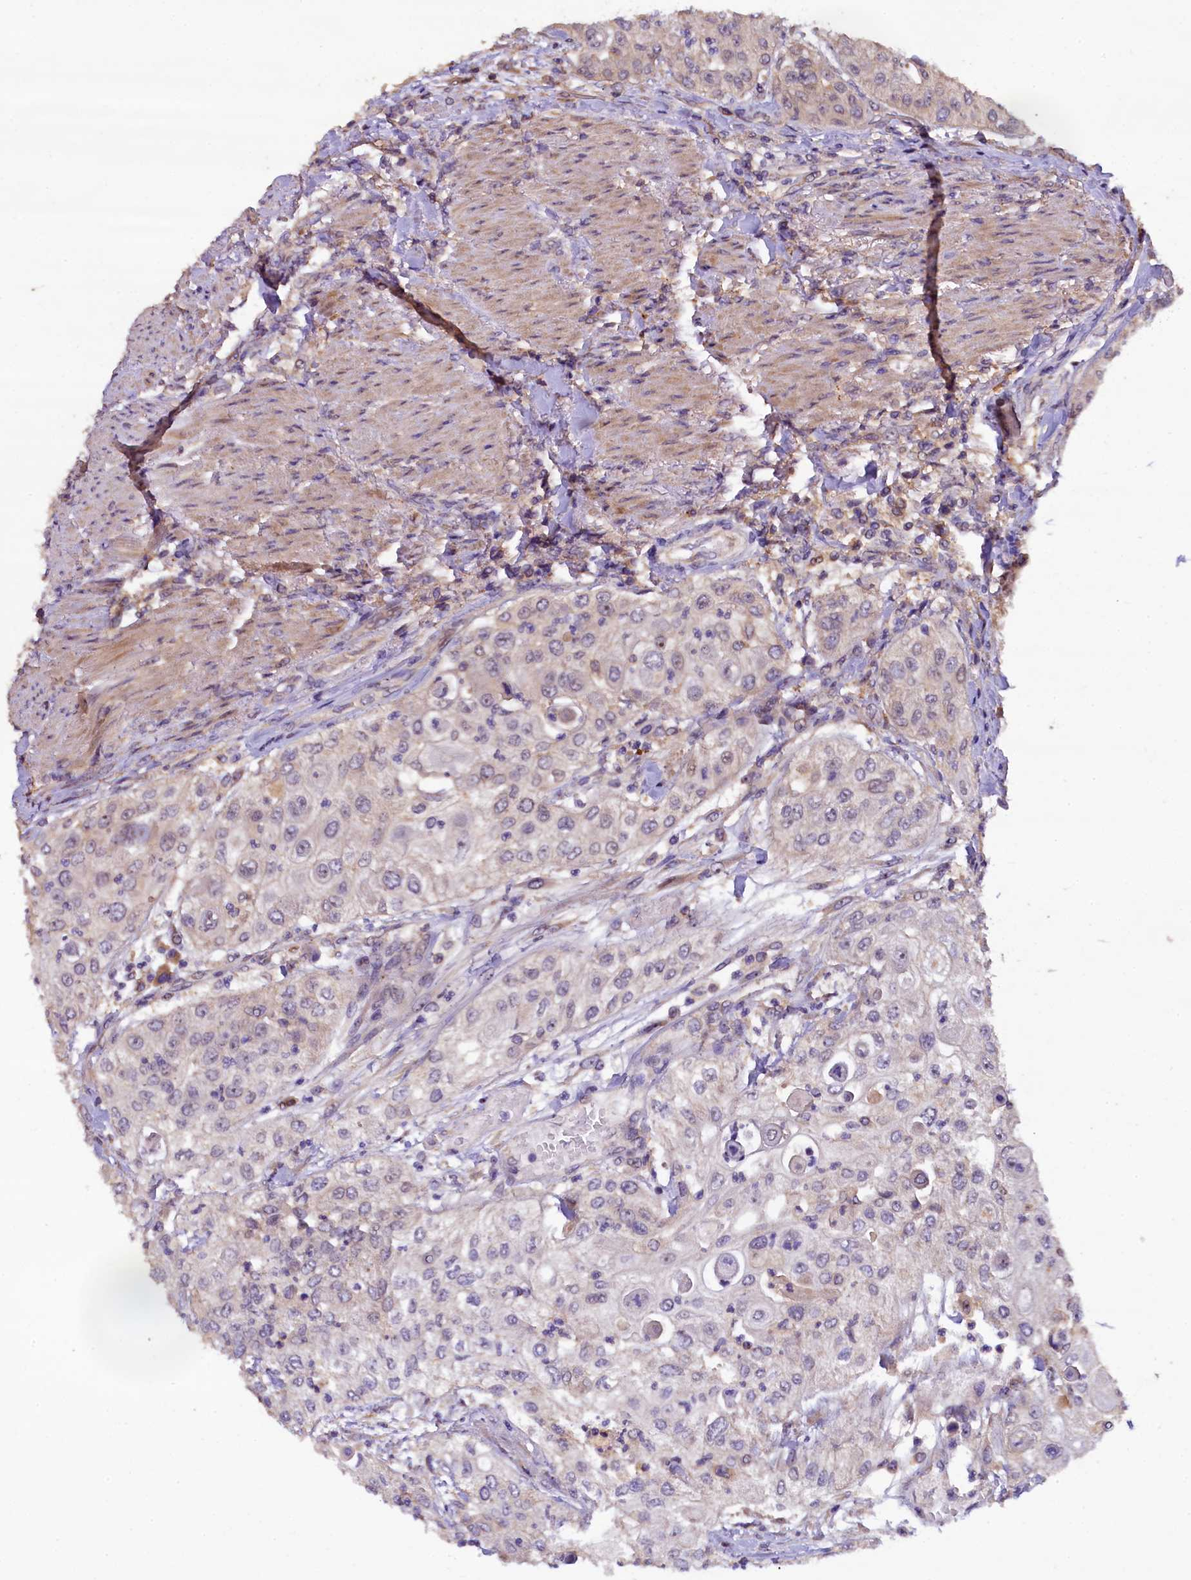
{"staining": {"intensity": "weak", "quantity": "<25%", "location": "cytoplasmic/membranous,nuclear"}, "tissue": "urothelial cancer", "cell_type": "Tumor cells", "image_type": "cancer", "snomed": [{"axis": "morphology", "description": "Urothelial carcinoma, High grade"}, {"axis": "topography", "description": "Urinary bladder"}], "caption": "High power microscopy histopathology image of an immunohistochemistry photomicrograph of high-grade urothelial carcinoma, revealing no significant positivity in tumor cells.", "gene": "PLXNB1", "patient": {"sex": "female", "age": 79}}